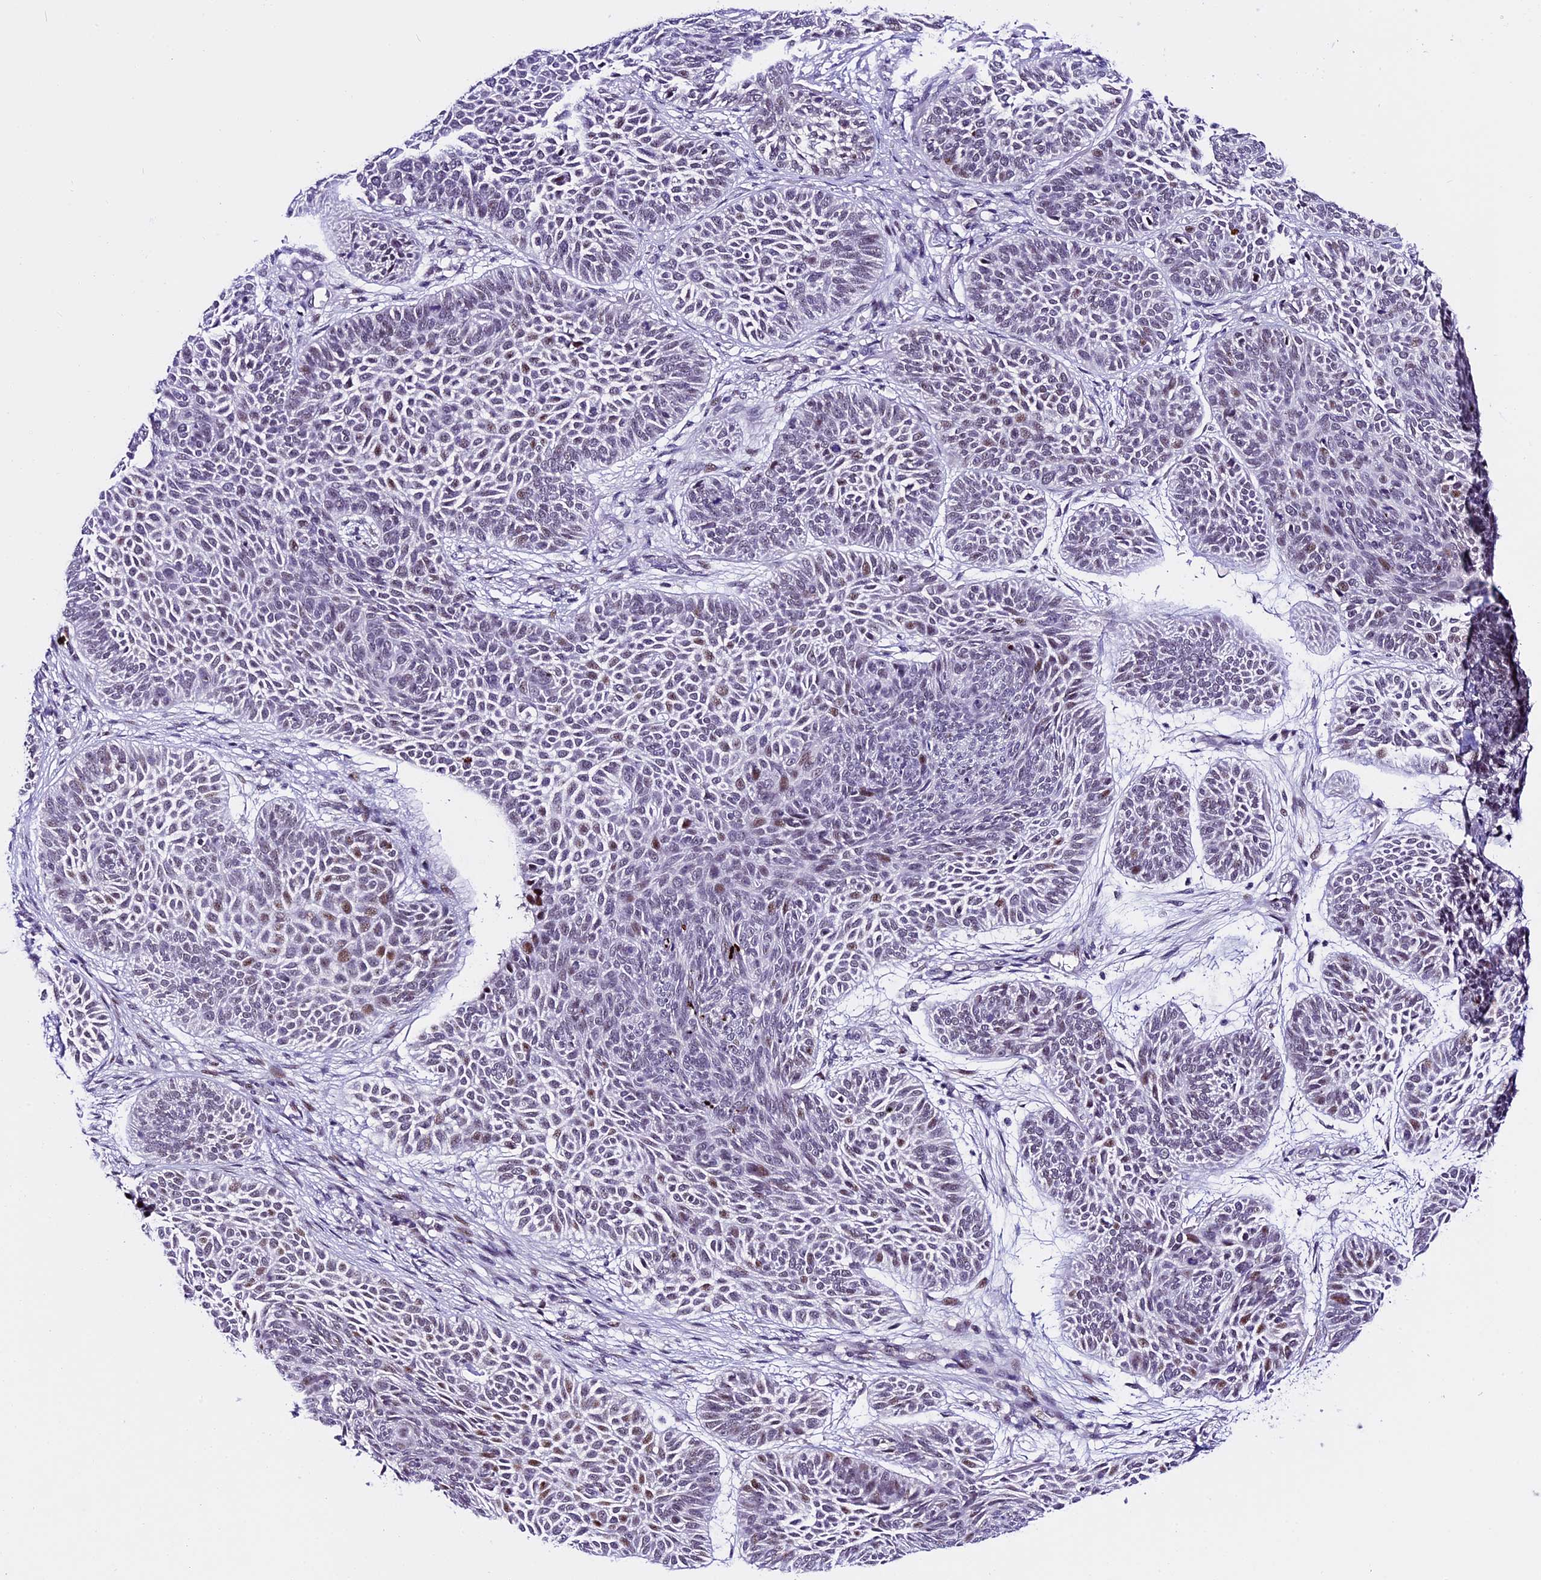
{"staining": {"intensity": "weak", "quantity": "<25%", "location": "nuclear"}, "tissue": "skin cancer", "cell_type": "Tumor cells", "image_type": "cancer", "snomed": [{"axis": "morphology", "description": "Basal cell carcinoma"}, {"axis": "topography", "description": "Skin"}], "caption": "Immunohistochemistry micrograph of skin cancer stained for a protein (brown), which demonstrates no staining in tumor cells.", "gene": "TCP11L2", "patient": {"sex": "male", "age": 85}}